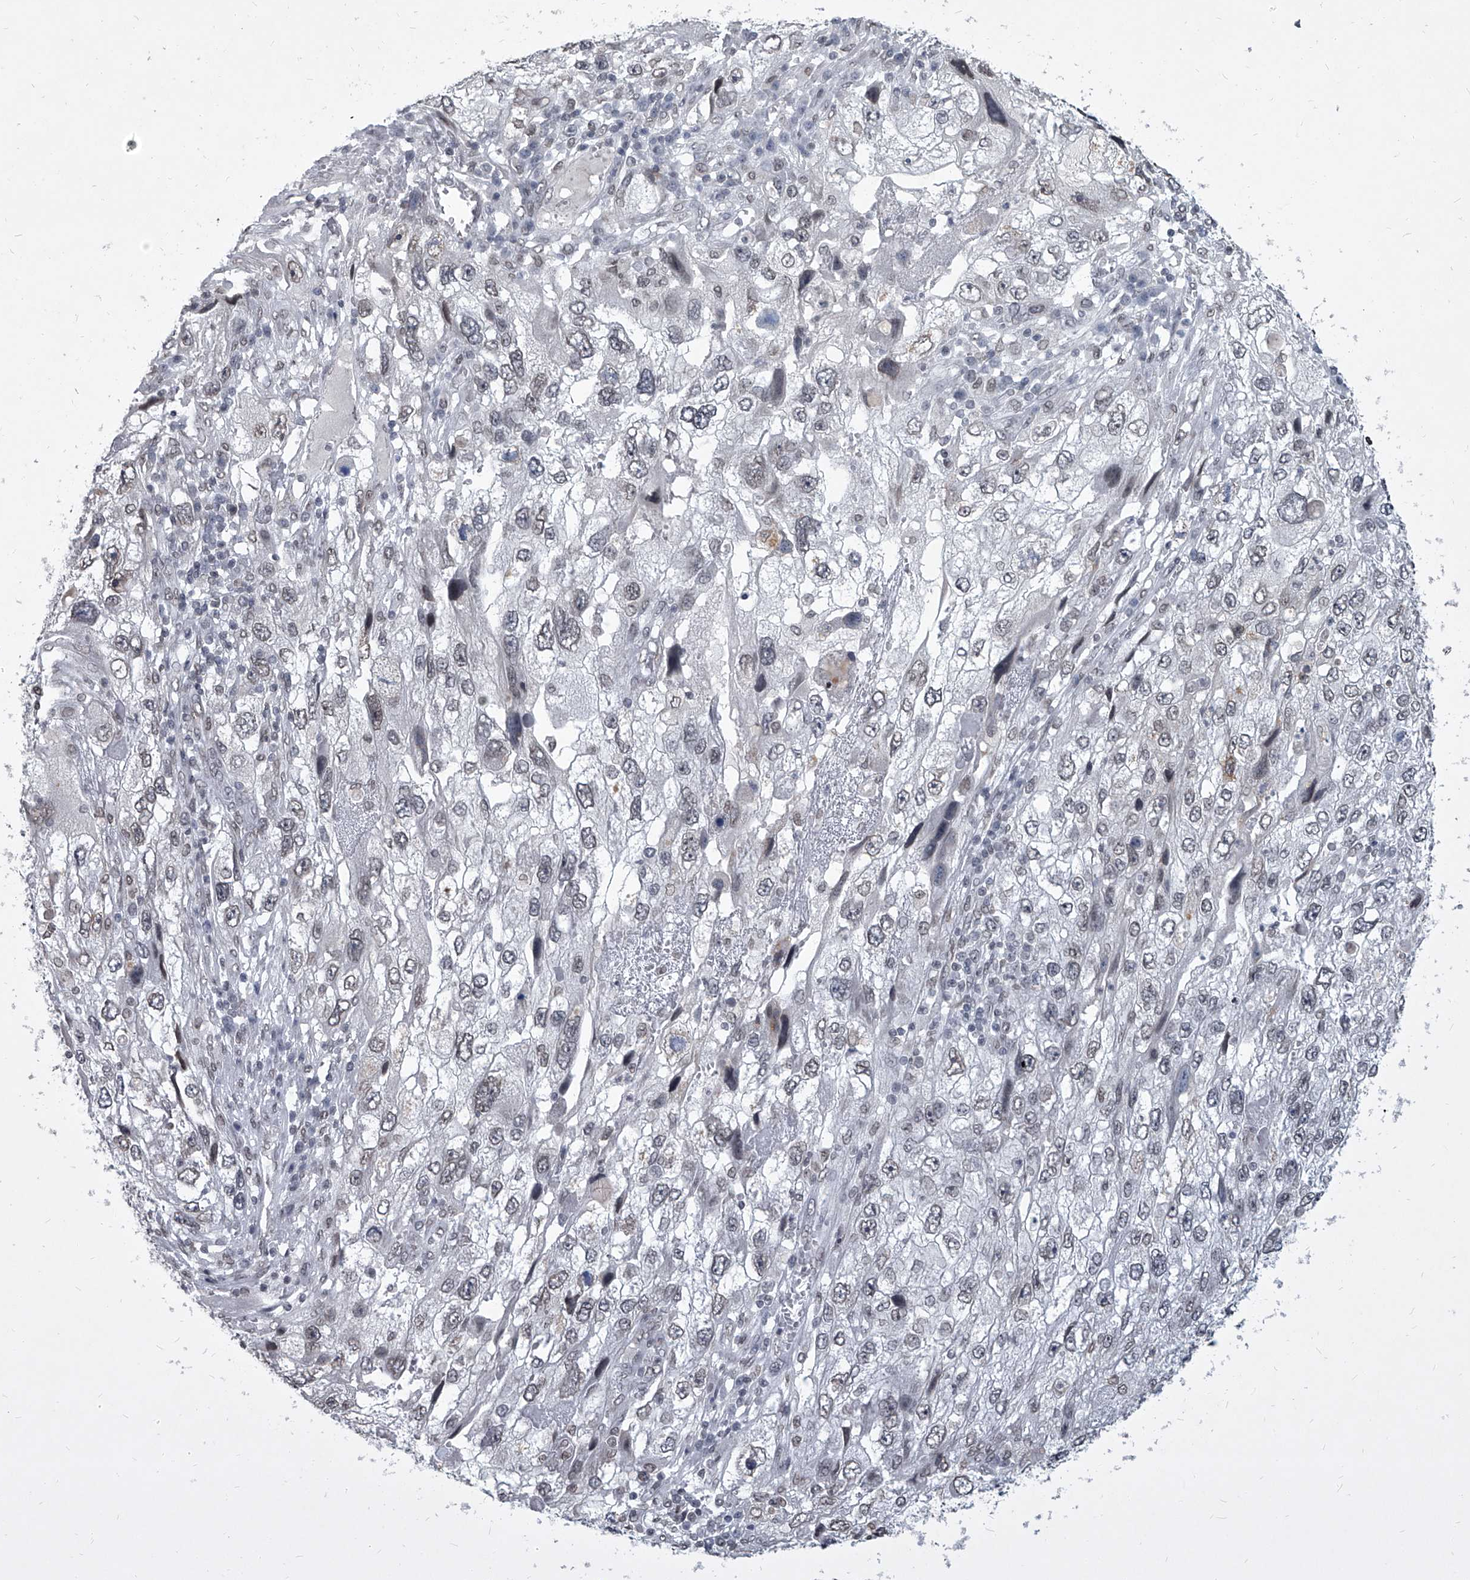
{"staining": {"intensity": "negative", "quantity": "none", "location": "none"}, "tissue": "endometrial cancer", "cell_type": "Tumor cells", "image_type": "cancer", "snomed": [{"axis": "morphology", "description": "Adenocarcinoma, NOS"}, {"axis": "topography", "description": "Endometrium"}], "caption": "Micrograph shows no protein positivity in tumor cells of endometrial cancer tissue.", "gene": "PPIL4", "patient": {"sex": "female", "age": 49}}